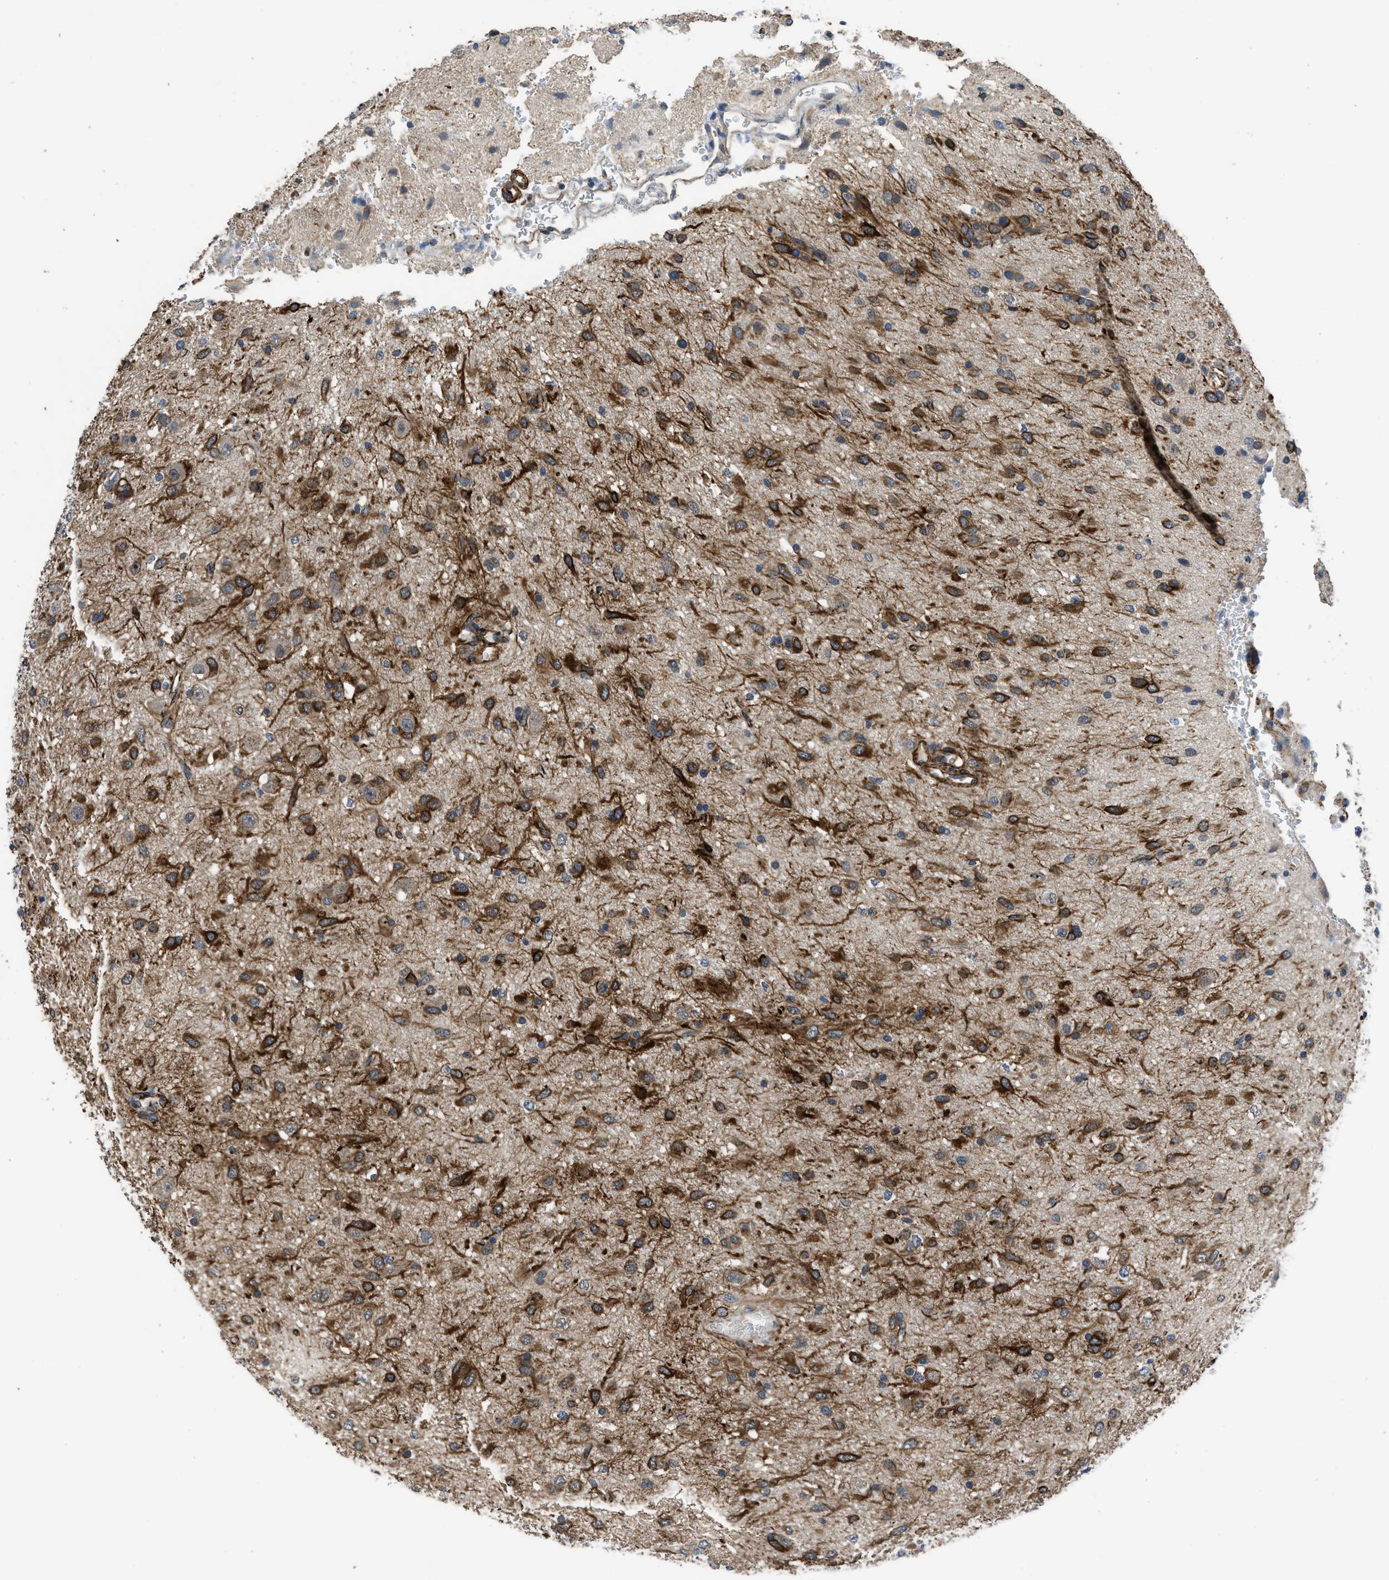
{"staining": {"intensity": "strong", "quantity": ">75%", "location": "cytoplasmic/membranous"}, "tissue": "glioma", "cell_type": "Tumor cells", "image_type": "cancer", "snomed": [{"axis": "morphology", "description": "Glioma, malignant, Low grade"}, {"axis": "topography", "description": "Brain"}], "caption": "An IHC histopathology image of tumor tissue is shown. Protein staining in brown labels strong cytoplasmic/membranous positivity in glioma within tumor cells.", "gene": "SYNM", "patient": {"sex": "male", "age": 77}}